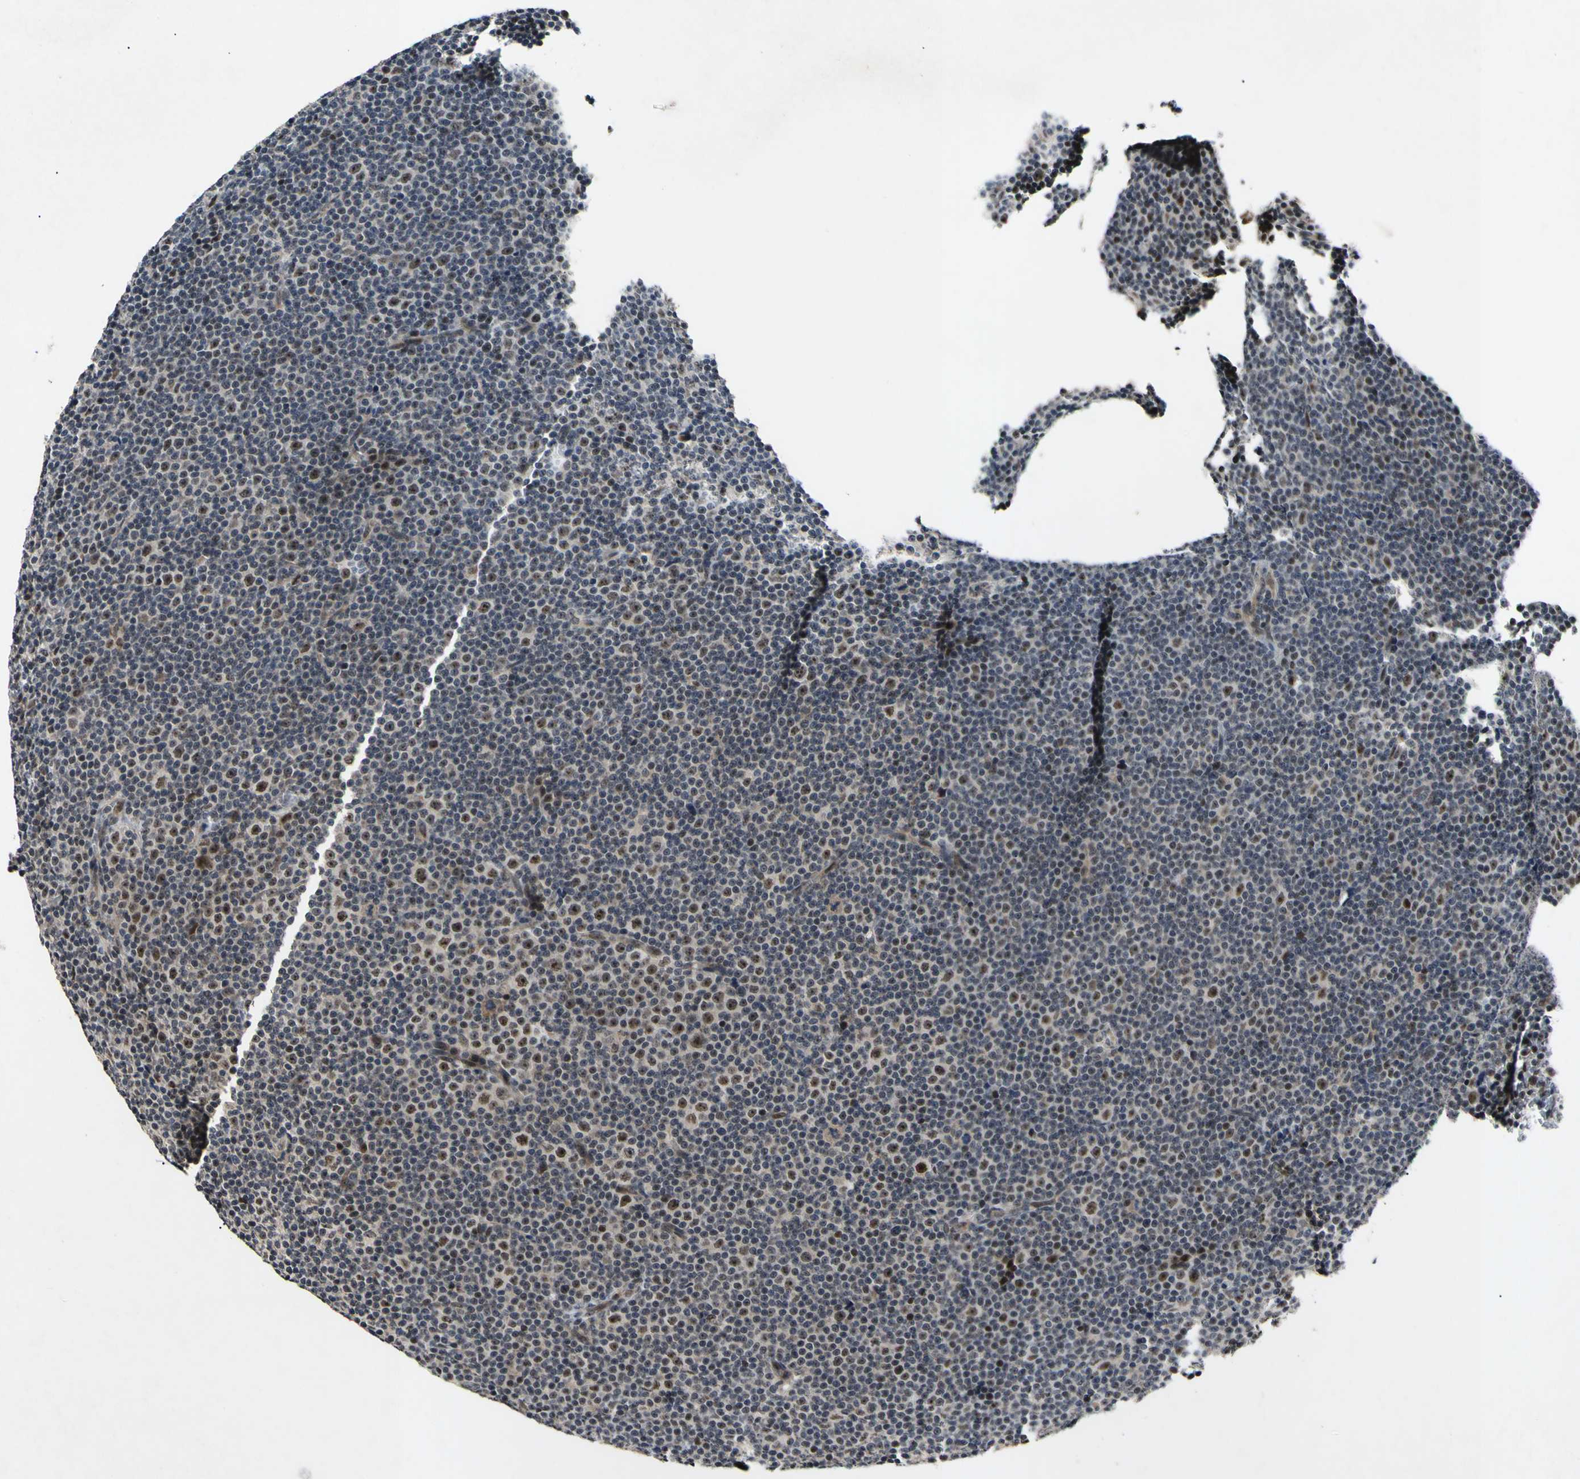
{"staining": {"intensity": "moderate", "quantity": "<25%", "location": "cytoplasmic/membranous,nuclear"}, "tissue": "lymphoma", "cell_type": "Tumor cells", "image_type": "cancer", "snomed": [{"axis": "morphology", "description": "Malignant lymphoma, non-Hodgkin's type, Low grade"}, {"axis": "topography", "description": "Lymph node"}], "caption": "A brown stain shows moderate cytoplasmic/membranous and nuclear expression of a protein in lymphoma tumor cells. (brown staining indicates protein expression, while blue staining denotes nuclei).", "gene": "POLR2F", "patient": {"sex": "female", "age": 67}}